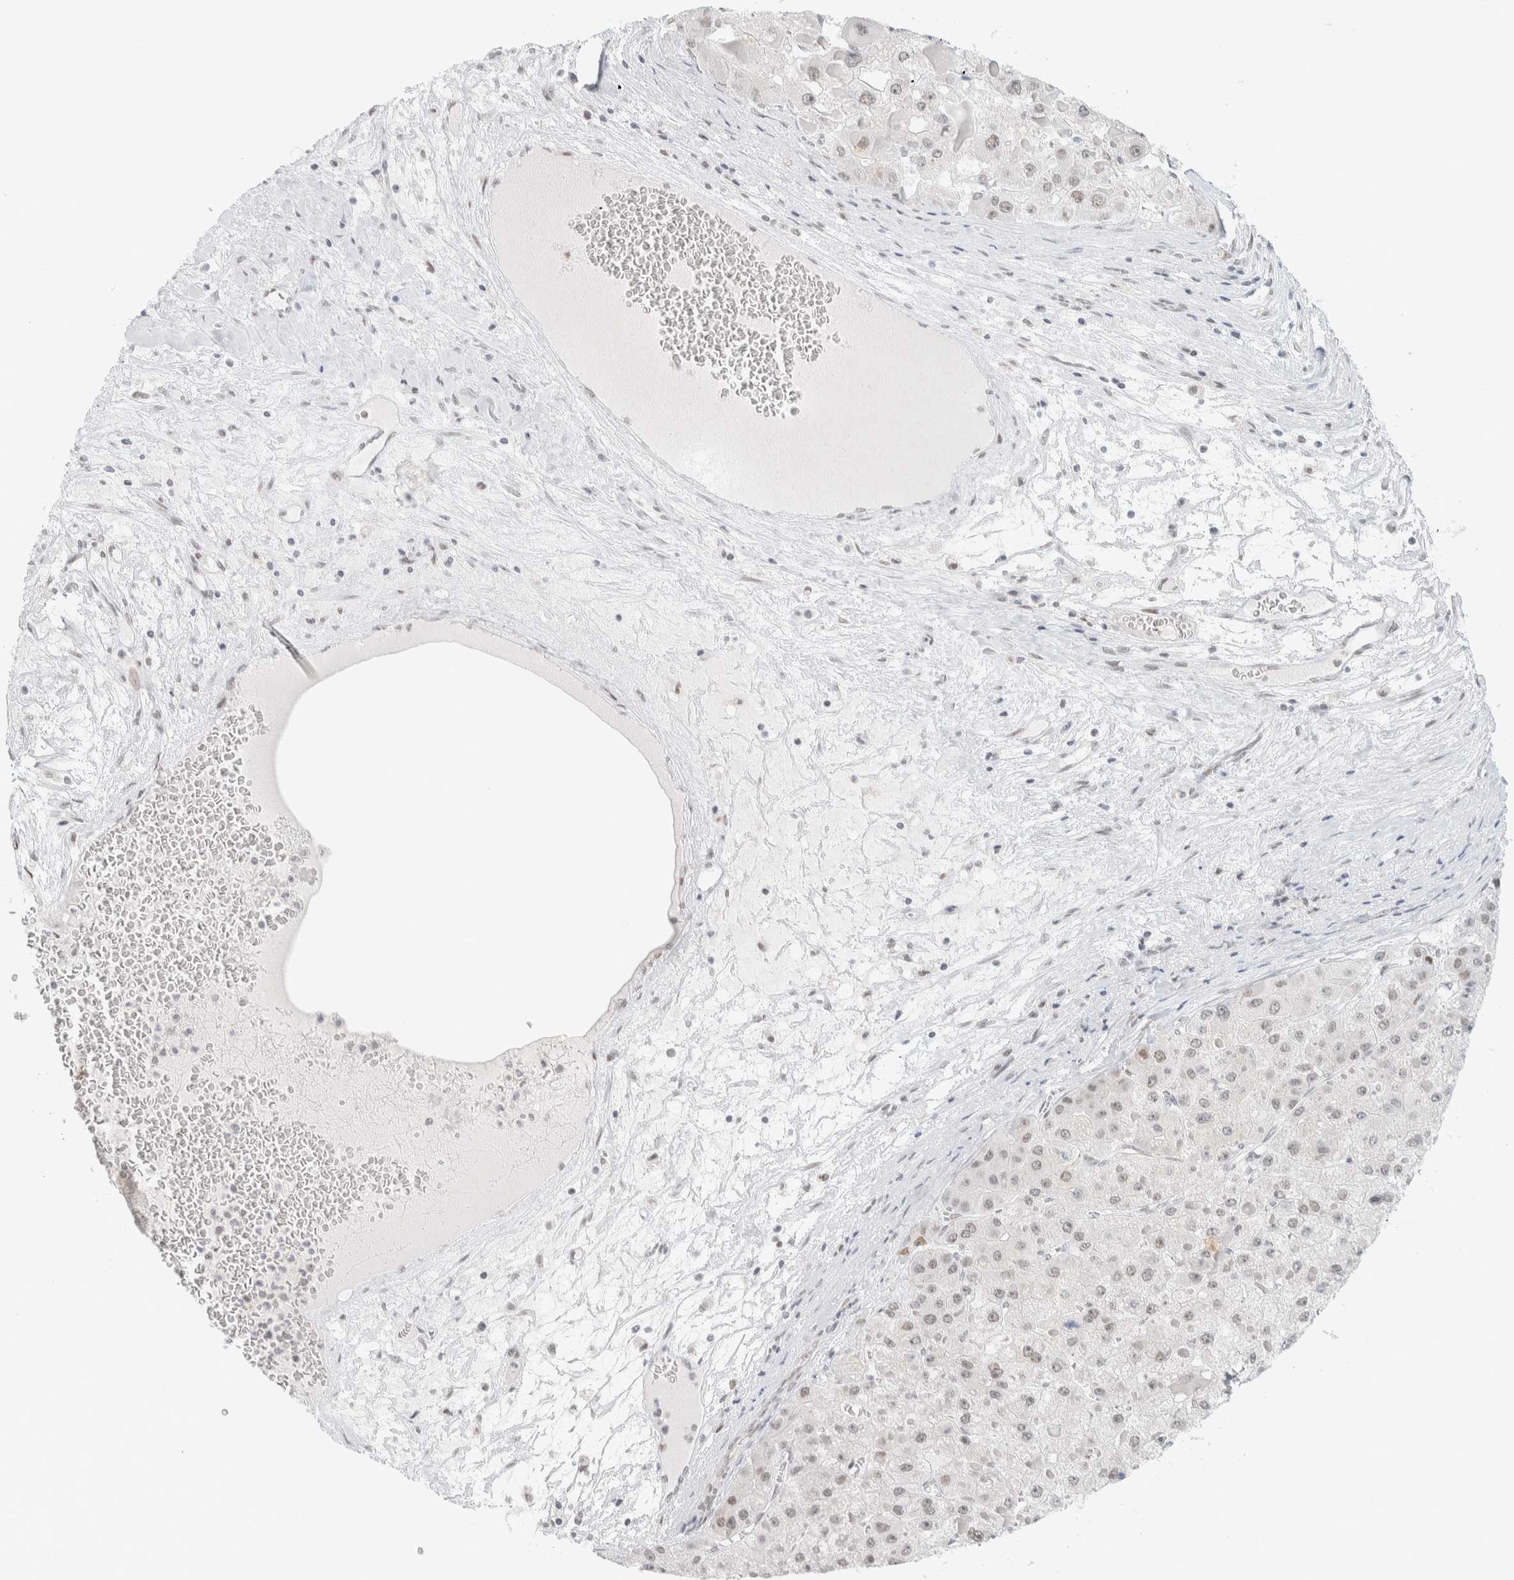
{"staining": {"intensity": "weak", "quantity": "<25%", "location": "nuclear"}, "tissue": "liver cancer", "cell_type": "Tumor cells", "image_type": "cancer", "snomed": [{"axis": "morphology", "description": "Carcinoma, Hepatocellular, NOS"}, {"axis": "topography", "description": "Liver"}], "caption": "Tumor cells are negative for brown protein staining in liver cancer.", "gene": "CDH17", "patient": {"sex": "female", "age": 73}}